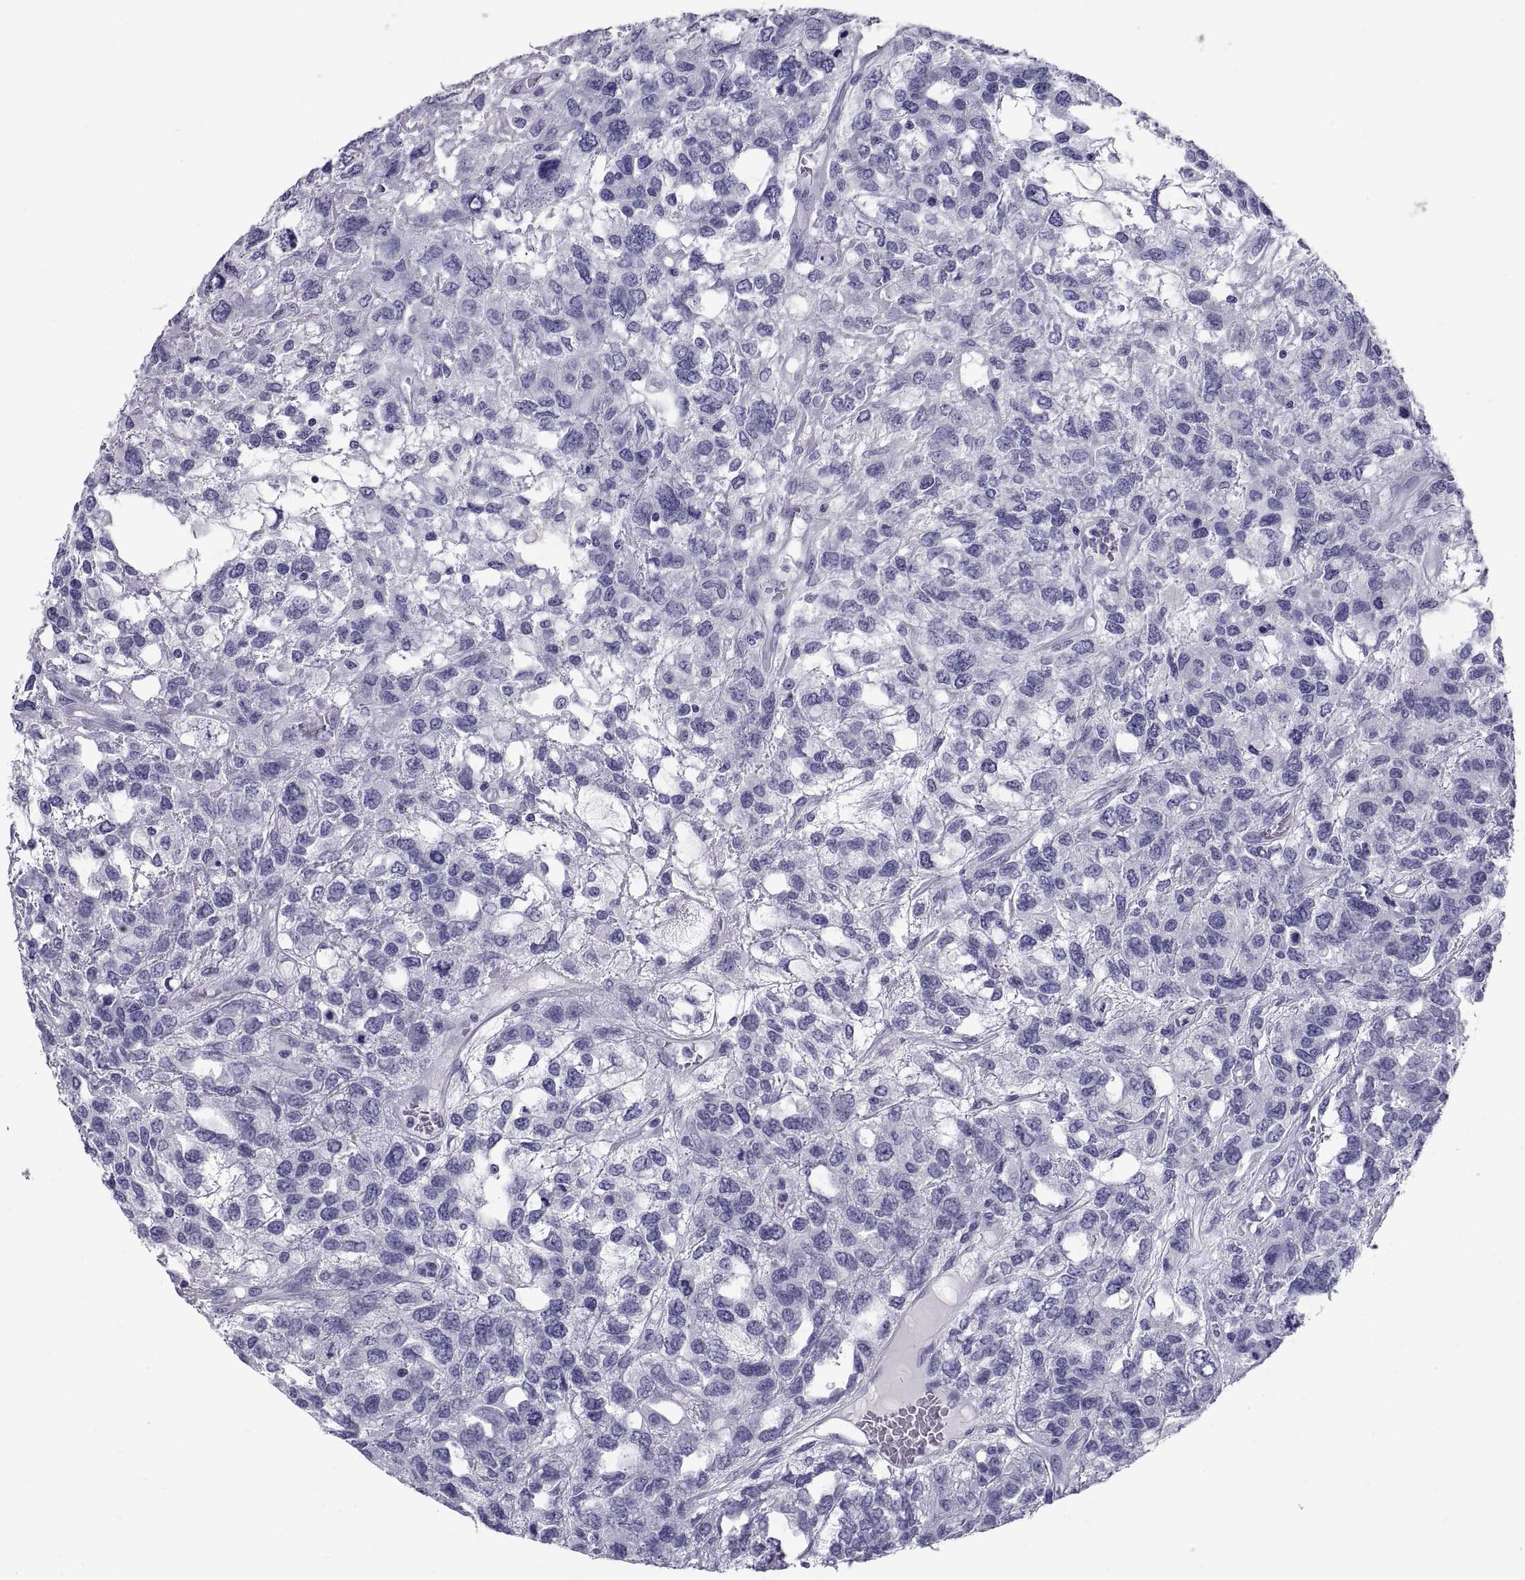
{"staining": {"intensity": "negative", "quantity": "none", "location": "none"}, "tissue": "testis cancer", "cell_type": "Tumor cells", "image_type": "cancer", "snomed": [{"axis": "morphology", "description": "Seminoma, NOS"}, {"axis": "topography", "description": "Testis"}], "caption": "The image shows no staining of tumor cells in testis seminoma. (Stains: DAB (3,3'-diaminobenzidine) immunohistochemistry (IHC) with hematoxylin counter stain, Microscopy: brightfield microscopy at high magnification).", "gene": "DEFB129", "patient": {"sex": "male", "age": 52}}